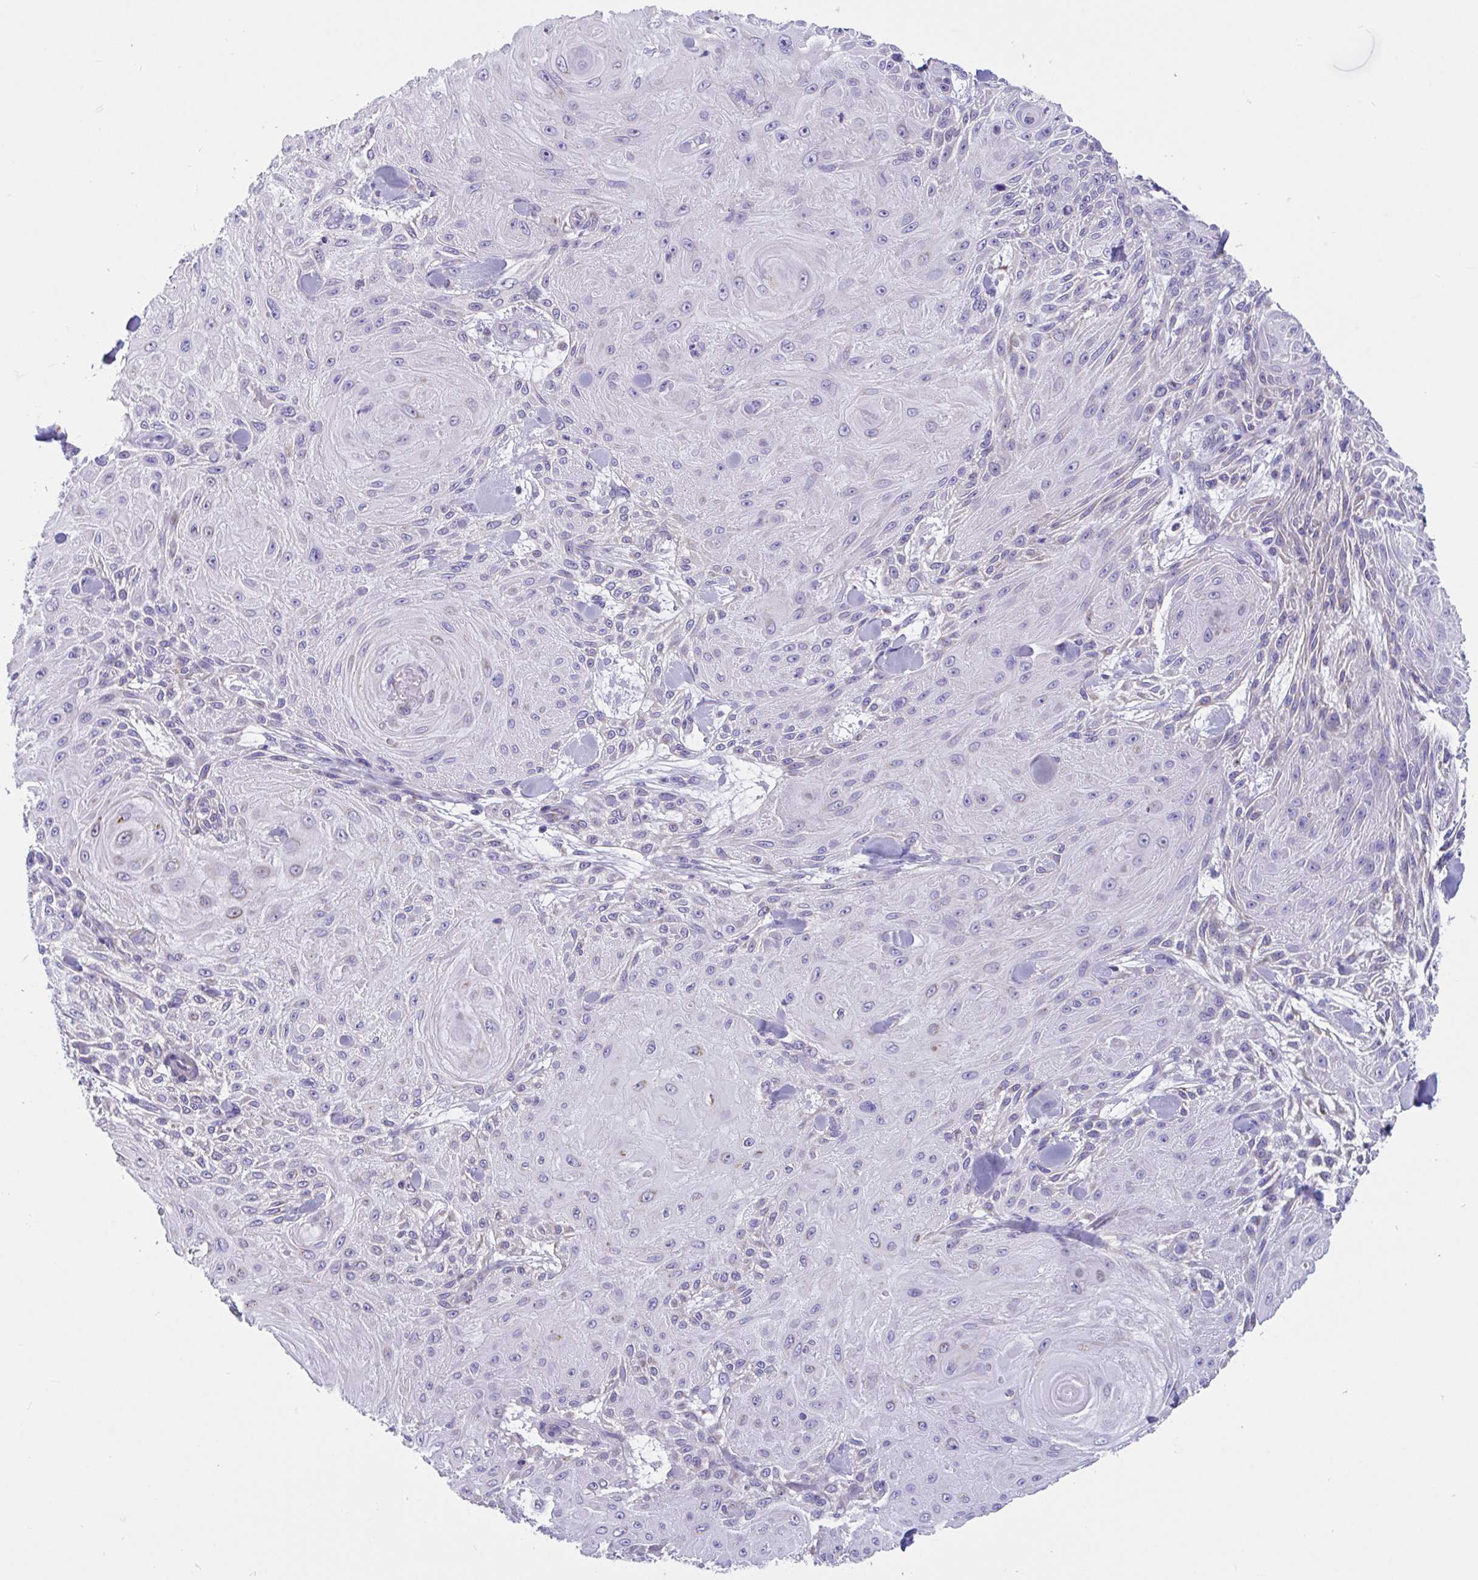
{"staining": {"intensity": "negative", "quantity": "none", "location": "none"}, "tissue": "skin cancer", "cell_type": "Tumor cells", "image_type": "cancer", "snomed": [{"axis": "morphology", "description": "Squamous cell carcinoma, NOS"}, {"axis": "topography", "description": "Skin"}], "caption": "The histopathology image demonstrates no significant expression in tumor cells of skin squamous cell carcinoma.", "gene": "OR13A1", "patient": {"sex": "male", "age": 88}}